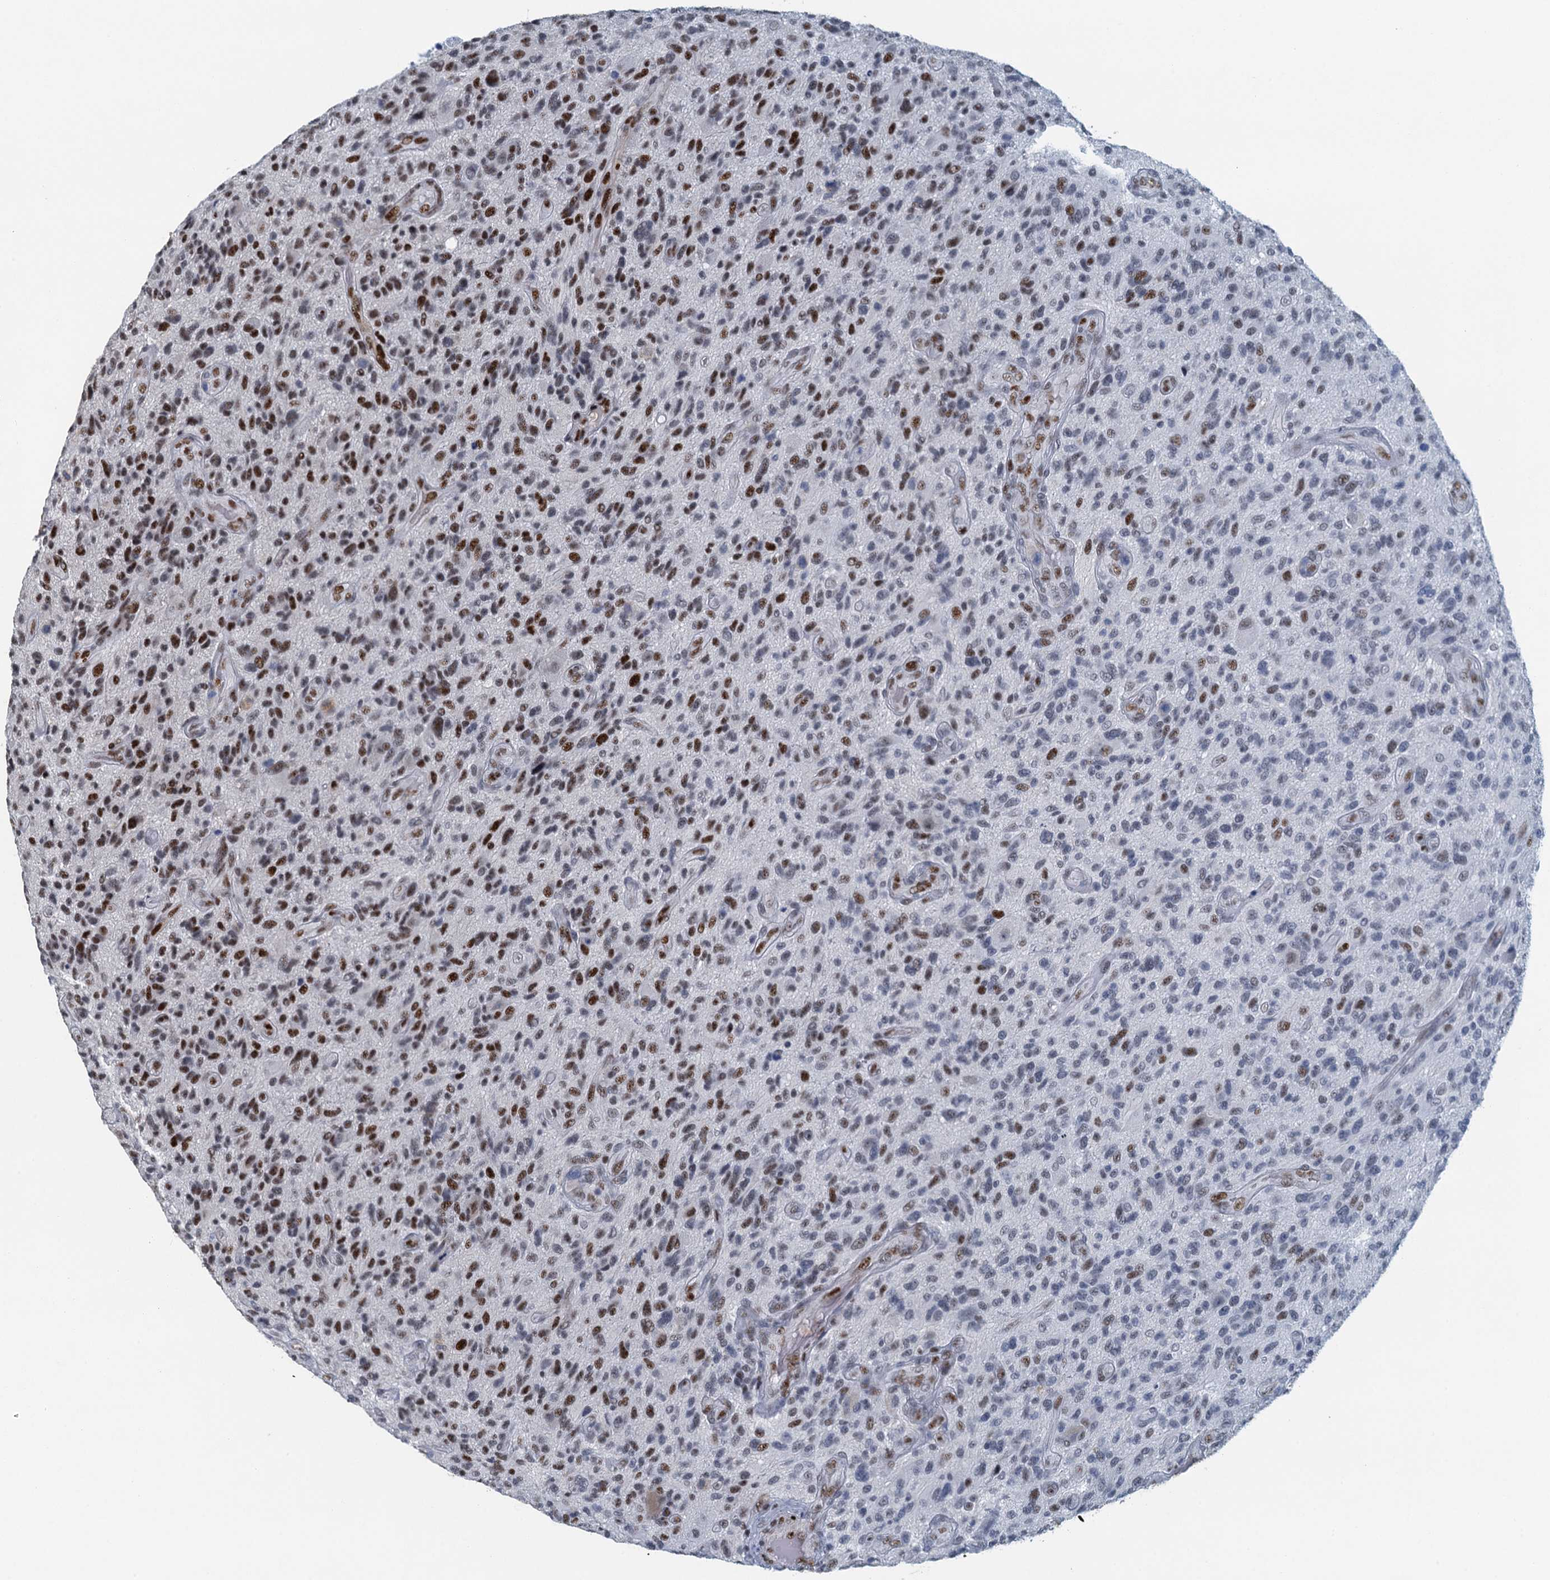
{"staining": {"intensity": "moderate", "quantity": "25%-75%", "location": "nuclear"}, "tissue": "glioma", "cell_type": "Tumor cells", "image_type": "cancer", "snomed": [{"axis": "morphology", "description": "Glioma, malignant, High grade"}, {"axis": "topography", "description": "Brain"}], "caption": "High-magnification brightfield microscopy of glioma stained with DAB (3,3'-diaminobenzidine) (brown) and counterstained with hematoxylin (blue). tumor cells exhibit moderate nuclear staining is identified in about25%-75% of cells.", "gene": "TTLL9", "patient": {"sex": "male", "age": 47}}